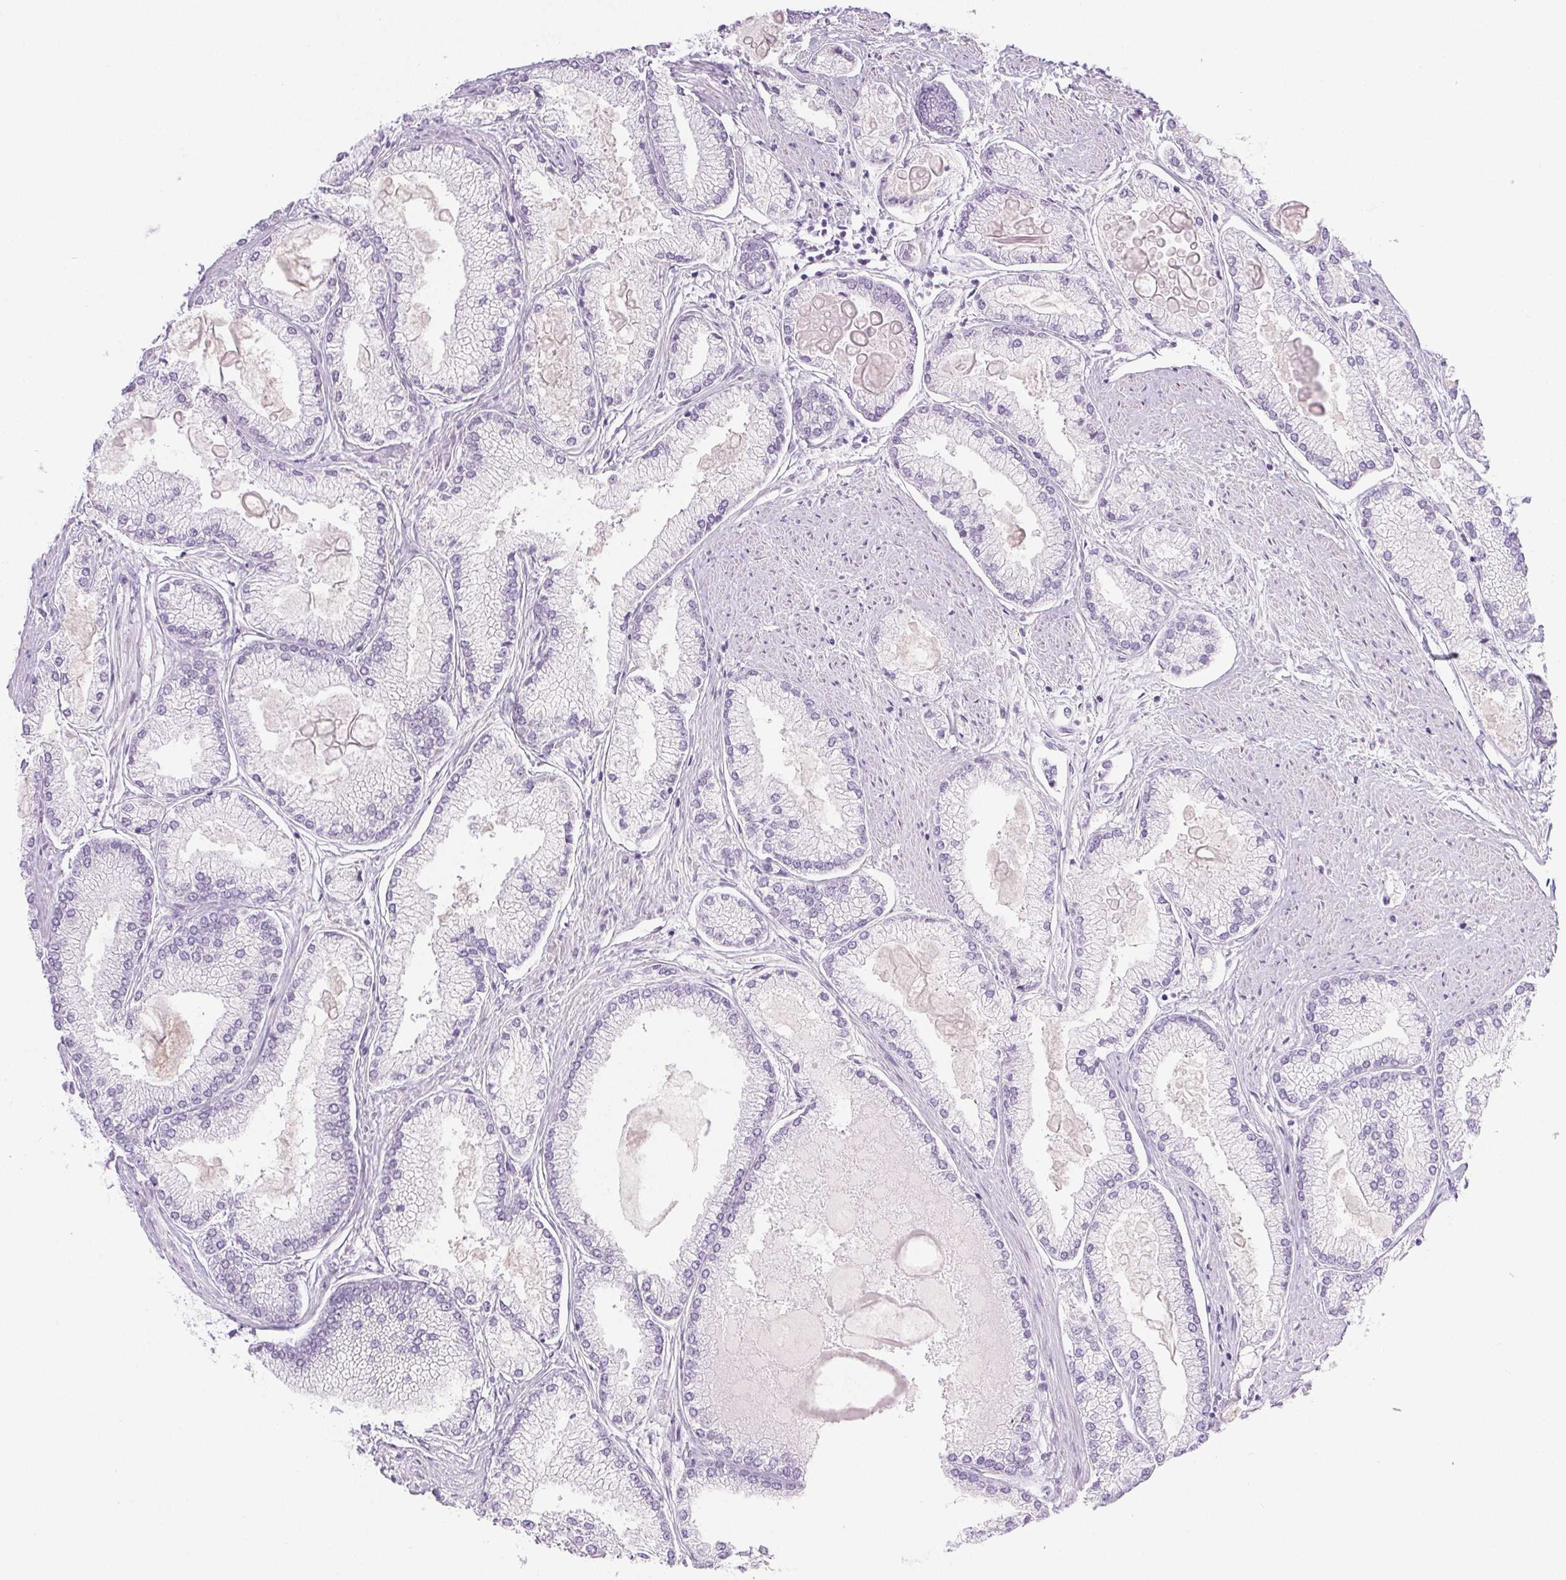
{"staining": {"intensity": "negative", "quantity": "none", "location": "none"}, "tissue": "prostate cancer", "cell_type": "Tumor cells", "image_type": "cancer", "snomed": [{"axis": "morphology", "description": "Adenocarcinoma, High grade"}, {"axis": "topography", "description": "Prostate"}], "caption": "Immunohistochemical staining of prostate high-grade adenocarcinoma shows no significant staining in tumor cells. (DAB IHC with hematoxylin counter stain).", "gene": "PI3", "patient": {"sex": "male", "age": 68}}